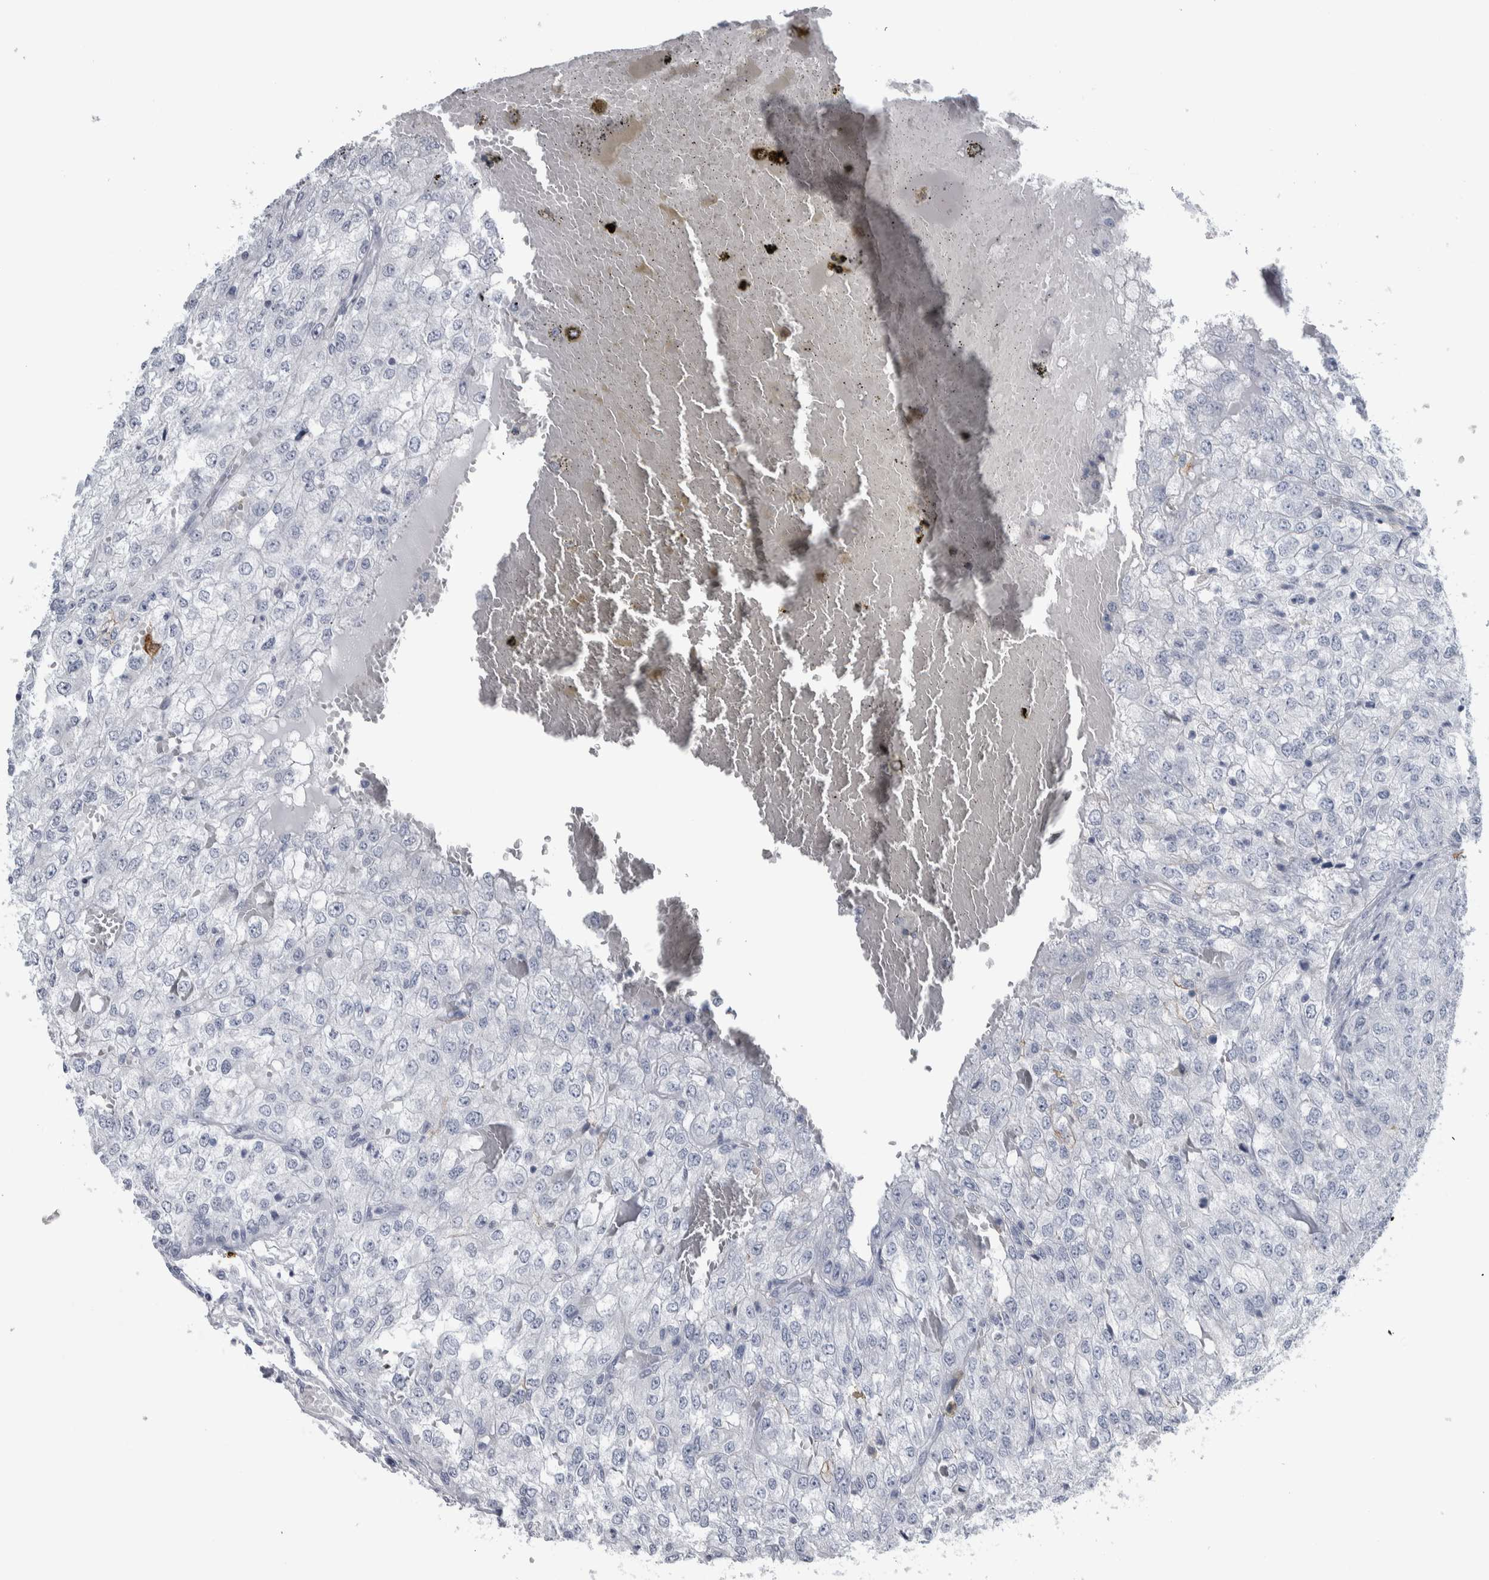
{"staining": {"intensity": "negative", "quantity": "none", "location": "none"}, "tissue": "renal cancer", "cell_type": "Tumor cells", "image_type": "cancer", "snomed": [{"axis": "morphology", "description": "Adenocarcinoma, NOS"}, {"axis": "topography", "description": "Kidney"}], "caption": "Tumor cells are negative for brown protein staining in adenocarcinoma (renal).", "gene": "CDH17", "patient": {"sex": "female", "age": 54}}